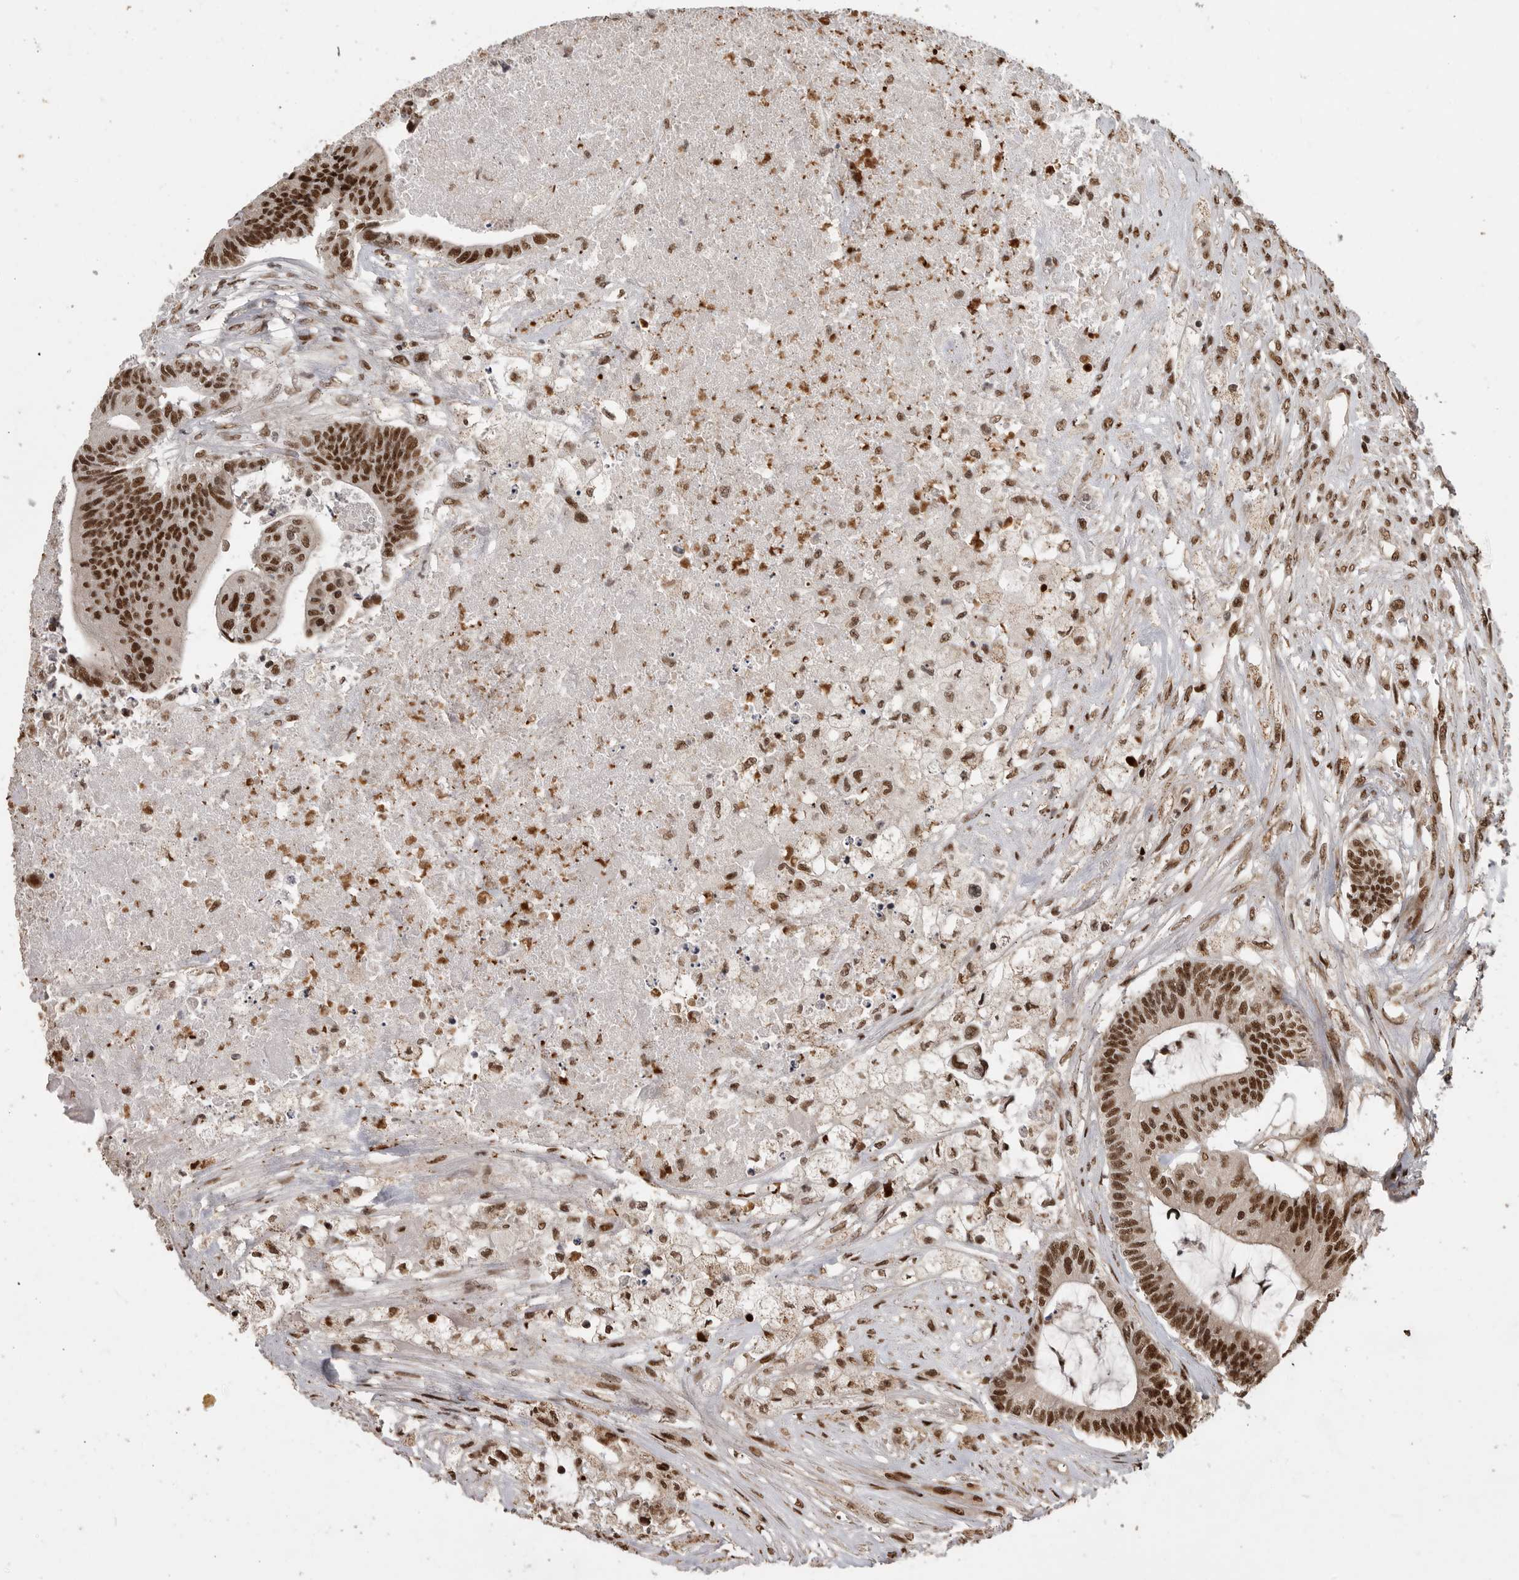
{"staining": {"intensity": "strong", "quantity": ">75%", "location": "nuclear"}, "tissue": "colorectal cancer", "cell_type": "Tumor cells", "image_type": "cancer", "snomed": [{"axis": "morphology", "description": "Adenocarcinoma, NOS"}, {"axis": "topography", "description": "Colon"}], "caption": "Immunohistochemistry (DAB (3,3'-diaminobenzidine)) staining of human colorectal cancer shows strong nuclear protein staining in about >75% of tumor cells.", "gene": "PPP1R8", "patient": {"sex": "female", "age": 84}}